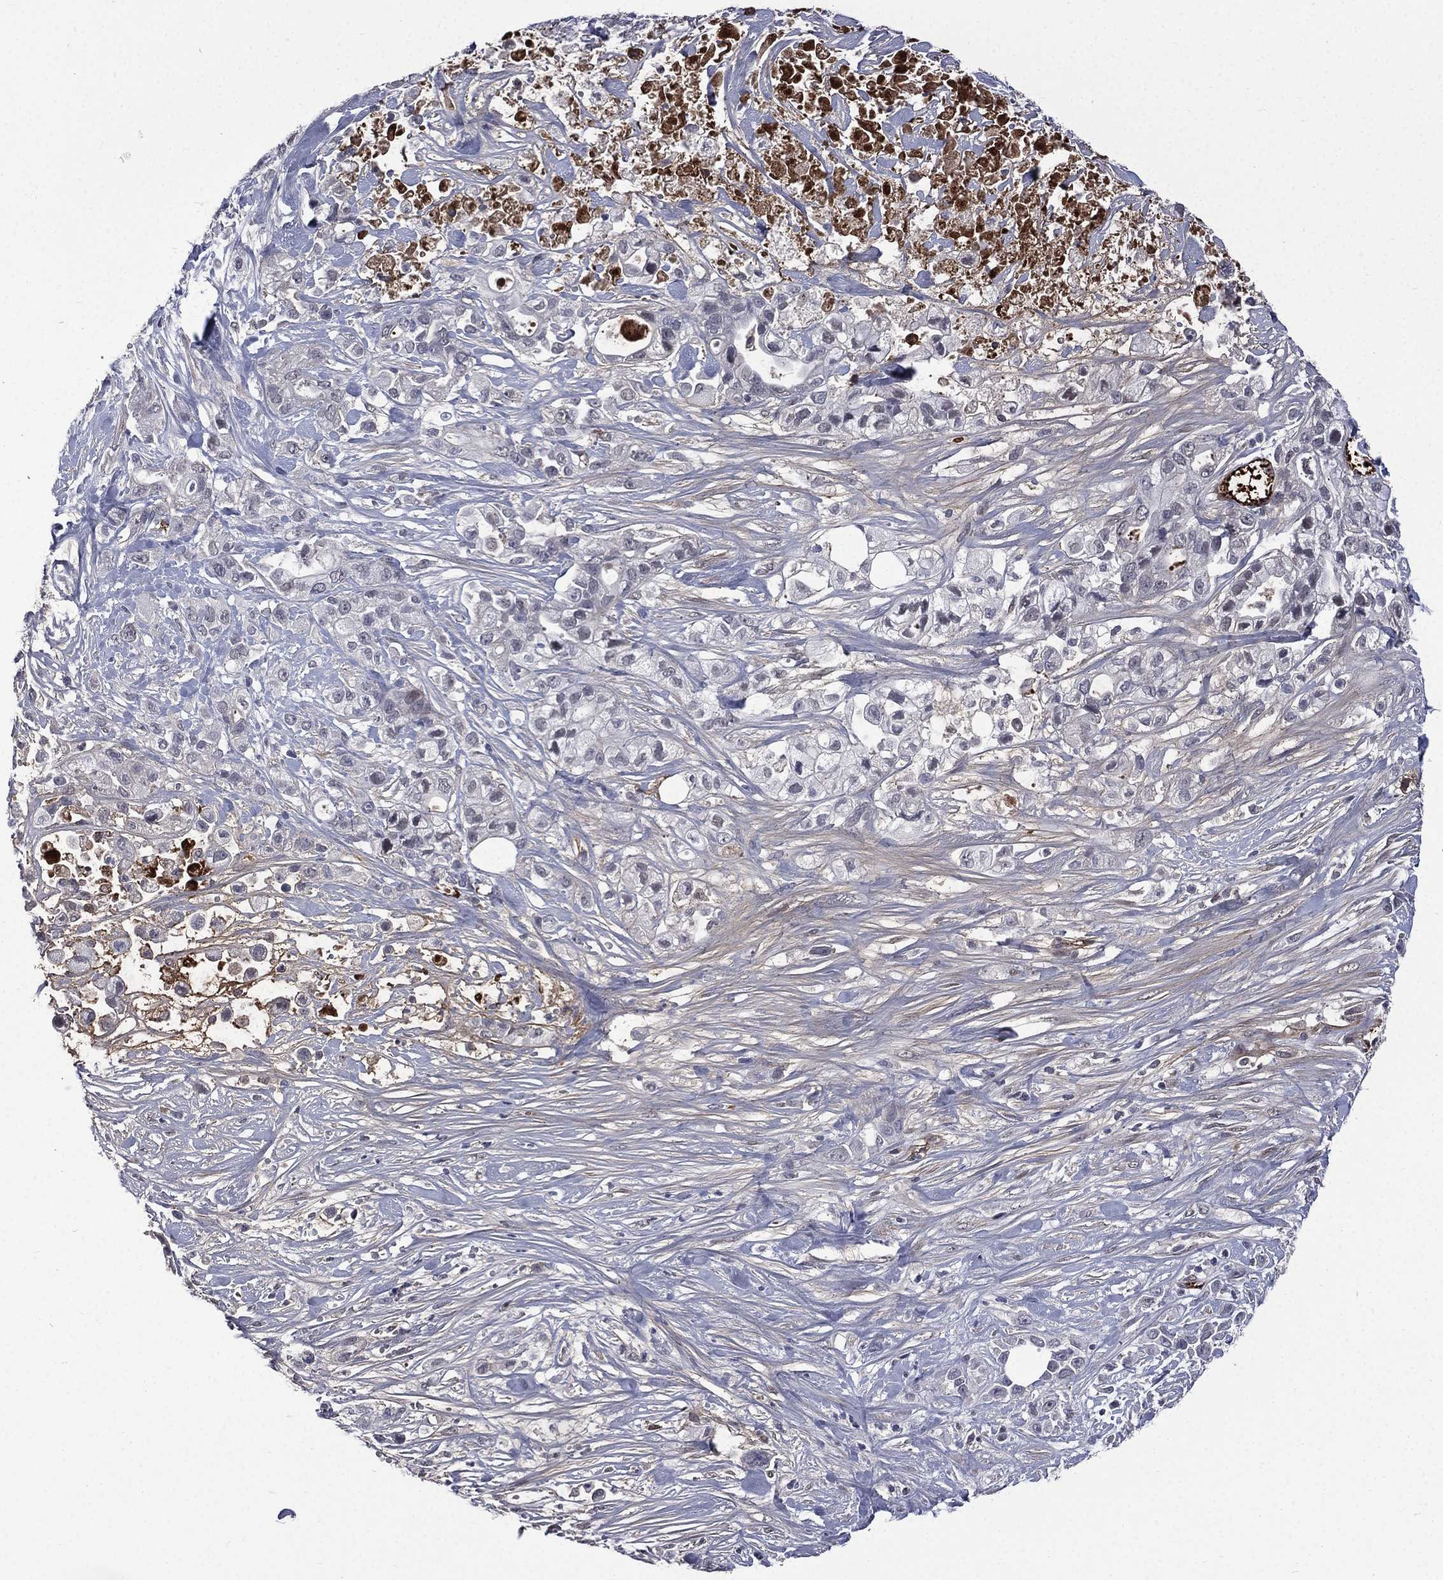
{"staining": {"intensity": "negative", "quantity": "none", "location": "none"}, "tissue": "pancreatic cancer", "cell_type": "Tumor cells", "image_type": "cancer", "snomed": [{"axis": "morphology", "description": "Adenocarcinoma, NOS"}, {"axis": "topography", "description": "Pancreas"}], "caption": "Adenocarcinoma (pancreatic) stained for a protein using immunohistochemistry (IHC) exhibits no staining tumor cells.", "gene": "FGG", "patient": {"sex": "male", "age": 44}}